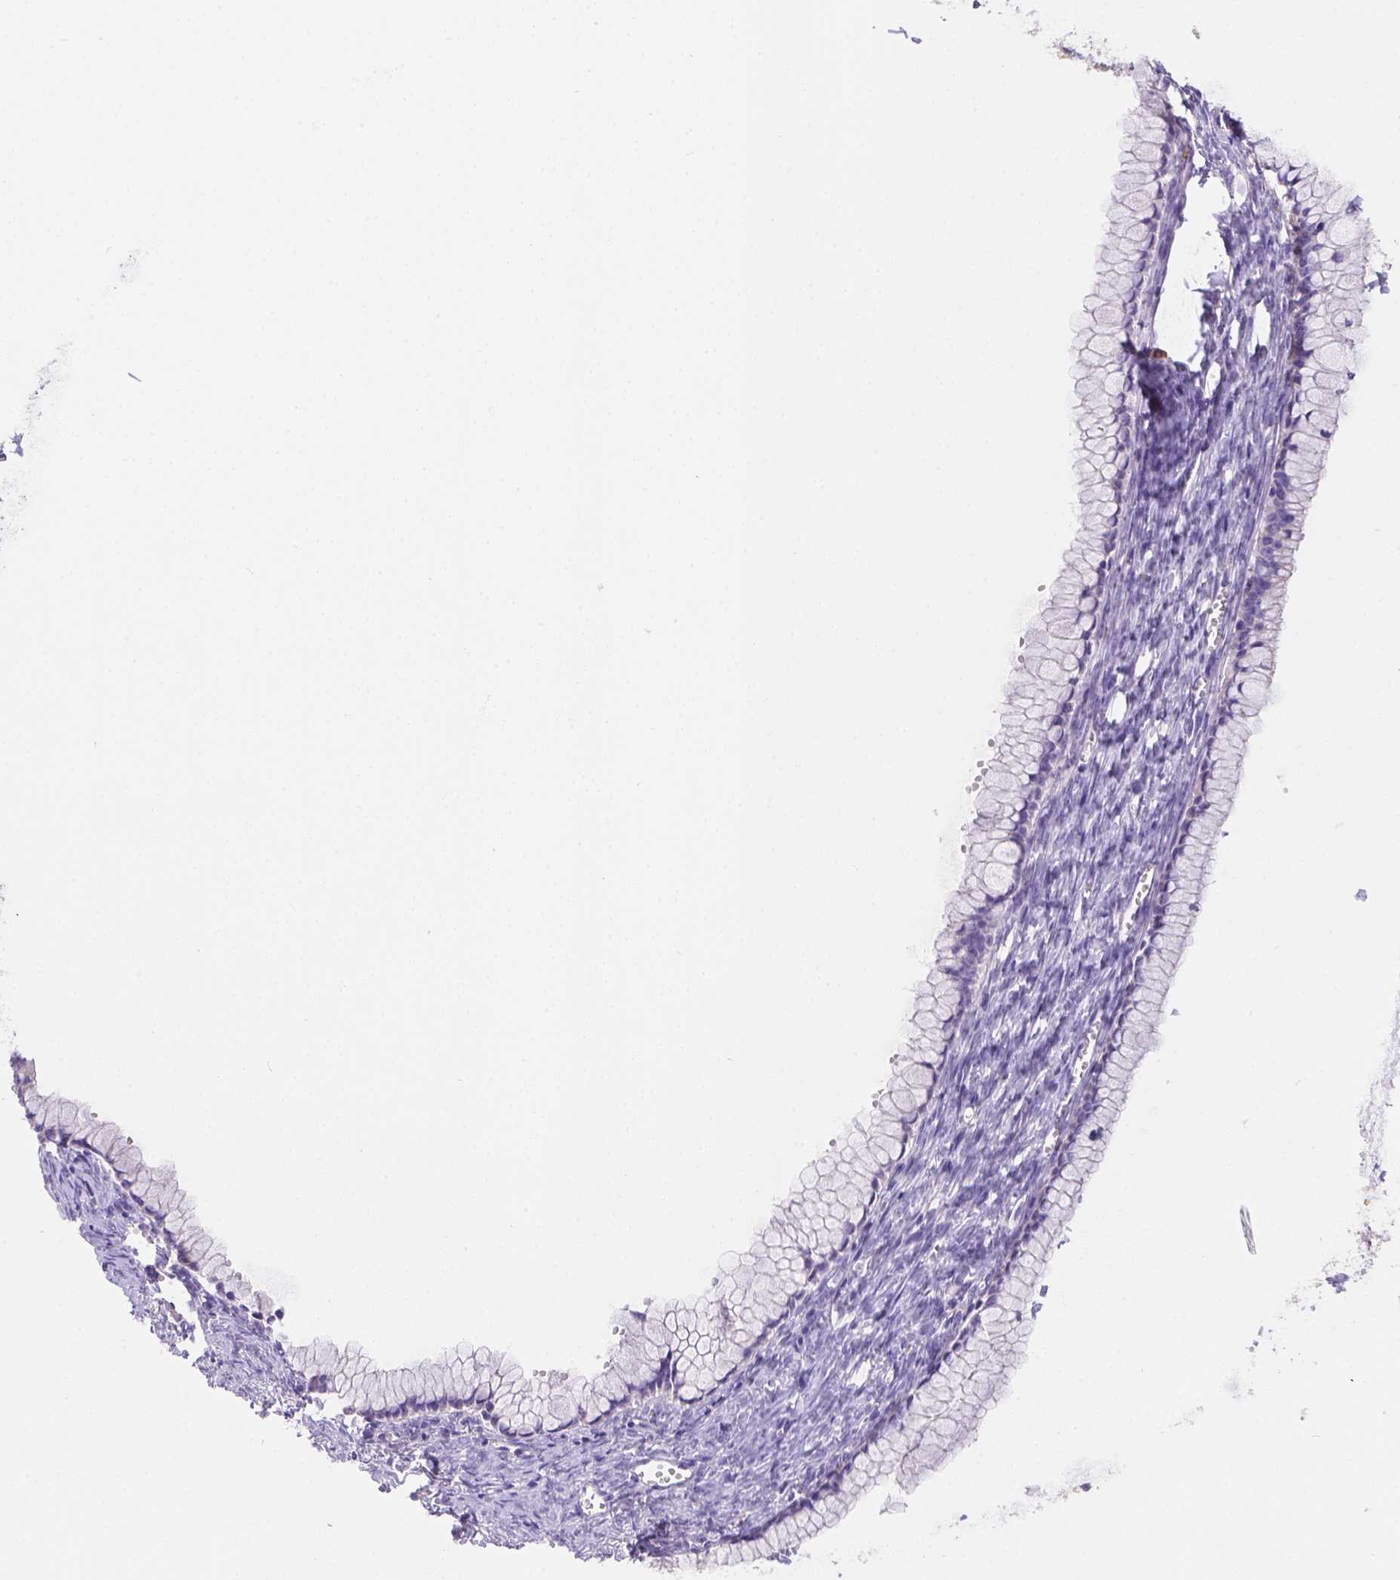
{"staining": {"intensity": "negative", "quantity": "none", "location": "none"}, "tissue": "ovarian cancer", "cell_type": "Tumor cells", "image_type": "cancer", "snomed": [{"axis": "morphology", "description": "Cystadenocarcinoma, mucinous, NOS"}, {"axis": "topography", "description": "Ovary"}], "caption": "A histopathology image of mucinous cystadenocarcinoma (ovarian) stained for a protein shows no brown staining in tumor cells.", "gene": "NXPE2", "patient": {"sex": "female", "age": 41}}